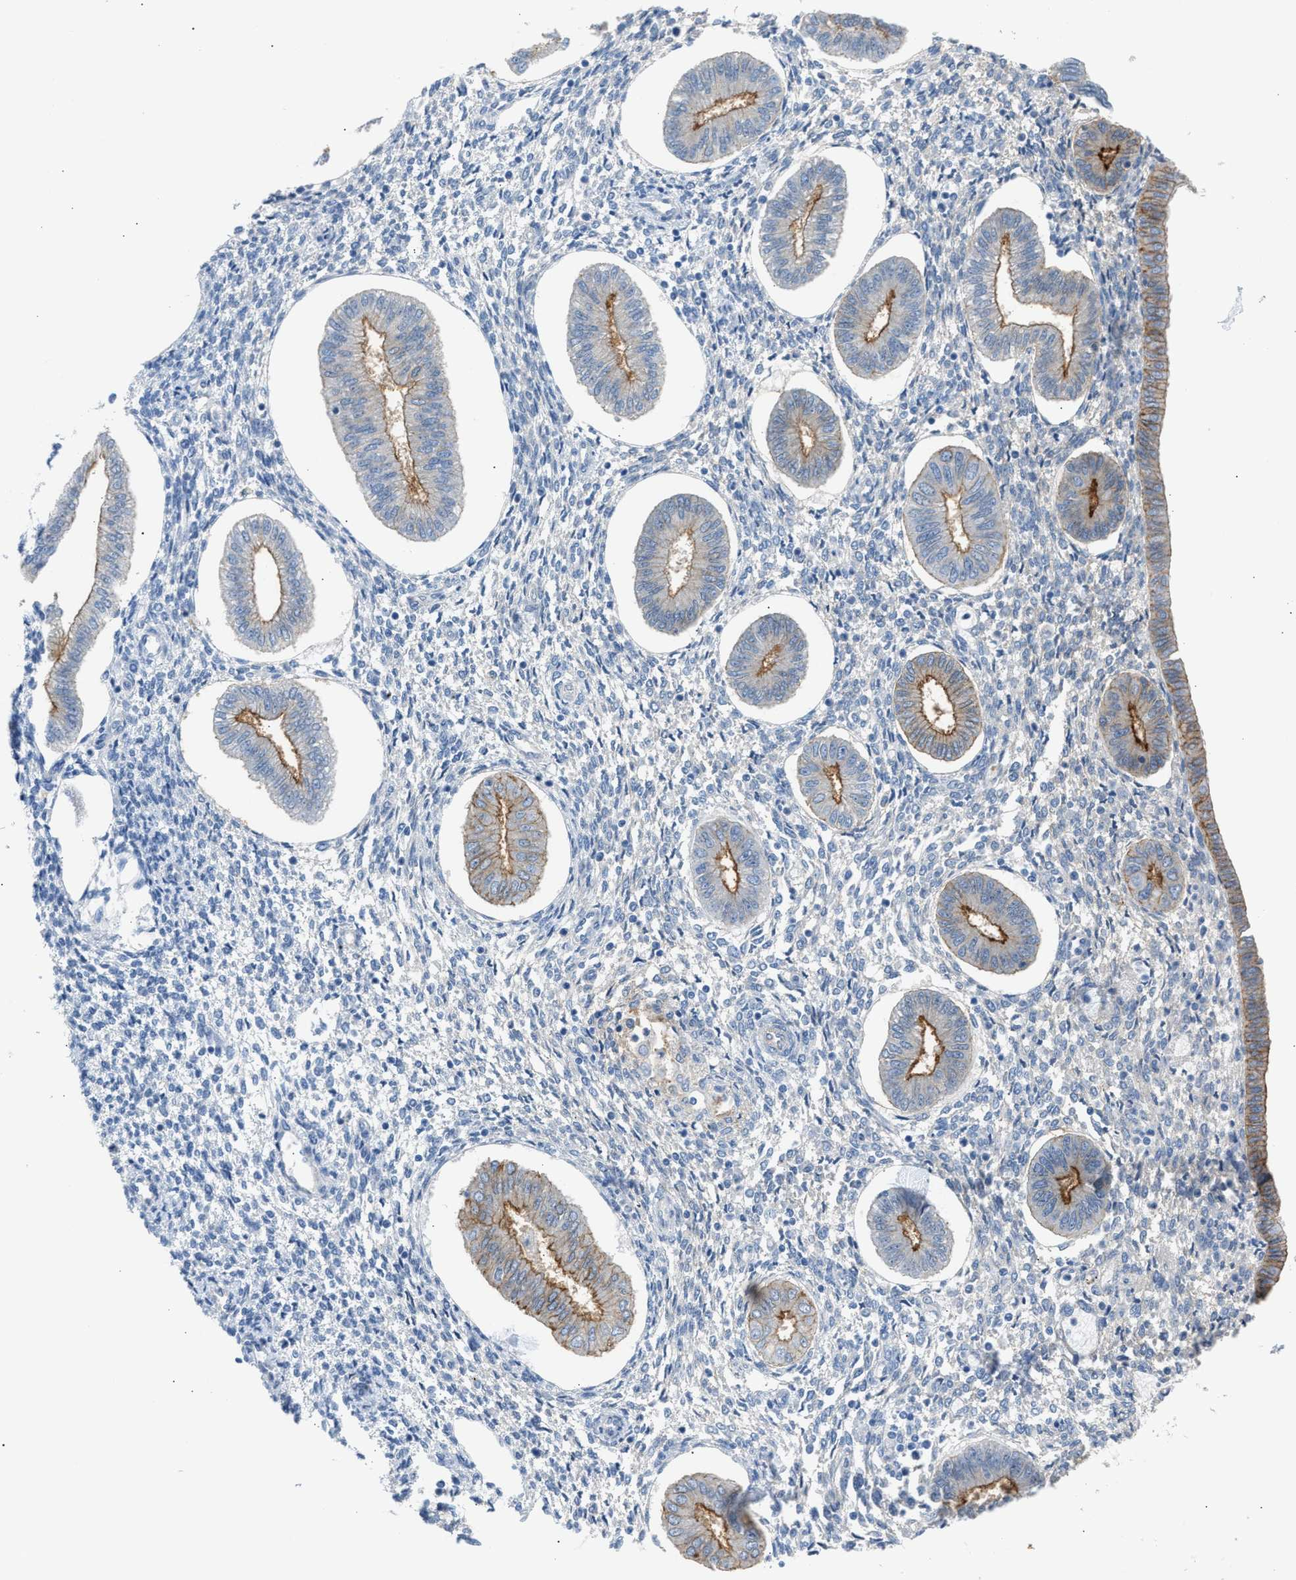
{"staining": {"intensity": "negative", "quantity": "none", "location": "none"}, "tissue": "endometrium", "cell_type": "Cells in endometrial stroma", "image_type": "normal", "snomed": [{"axis": "morphology", "description": "Normal tissue, NOS"}, {"axis": "topography", "description": "Endometrium"}], "caption": "The image demonstrates no staining of cells in endometrial stroma in benign endometrium. (IHC, brightfield microscopy, high magnification).", "gene": "ERBB2", "patient": {"sex": "female", "age": 50}}